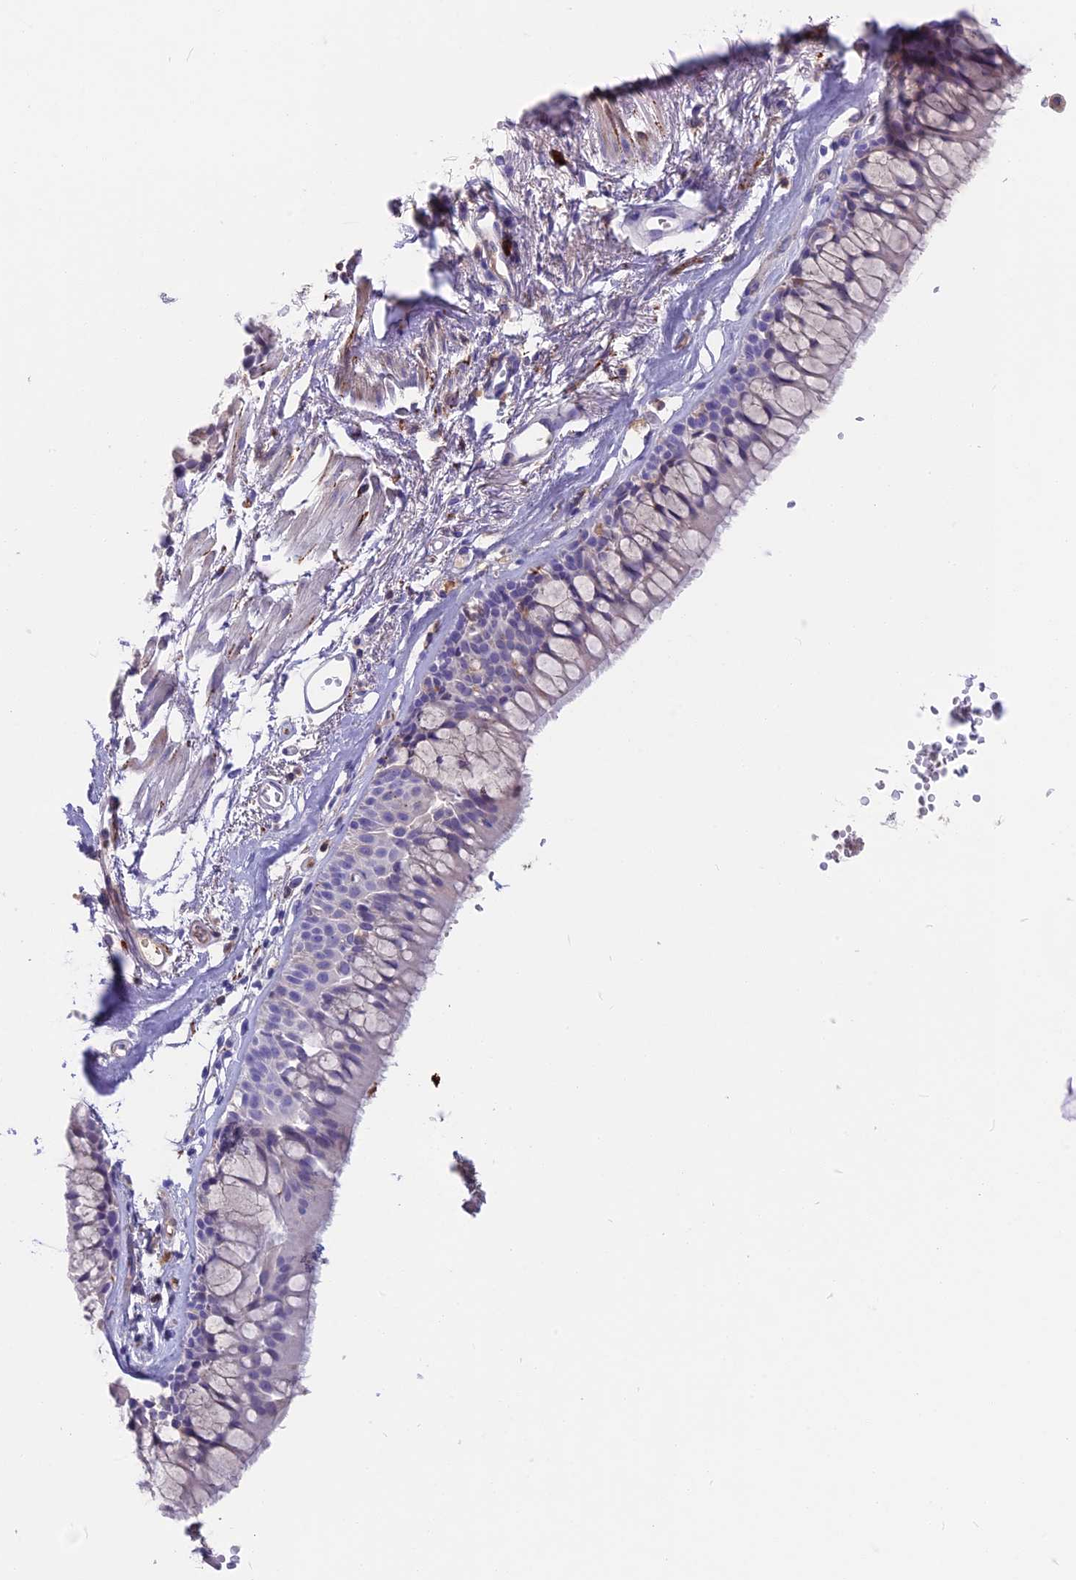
{"staining": {"intensity": "moderate", "quantity": "<25%", "location": "cytoplasmic/membranous"}, "tissue": "bronchus", "cell_type": "Respiratory epithelial cells", "image_type": "normal", "snomed": [{"axis": "morphology", "description": "Normal tissue, NOS"}, {"axis": "morphology", "description": "Inflammation, NOS"}, {"axis": "topography", "description": "Cartilage tissue"}, {"axis": "topography", "description": "Bronchus"}, {"axis": "topography", "description": "Lung"}], "caption": "Immunohistochemistry histopathology image of unremarkable human bronchus stained for a protein (brown), which exhibits low levels of moderate cytoplasmic/membranous expression in approximately <25% of respiratory epithelial cells.", "gene": "SNAP91", "patient": {"sex": "female", "age": 64}}